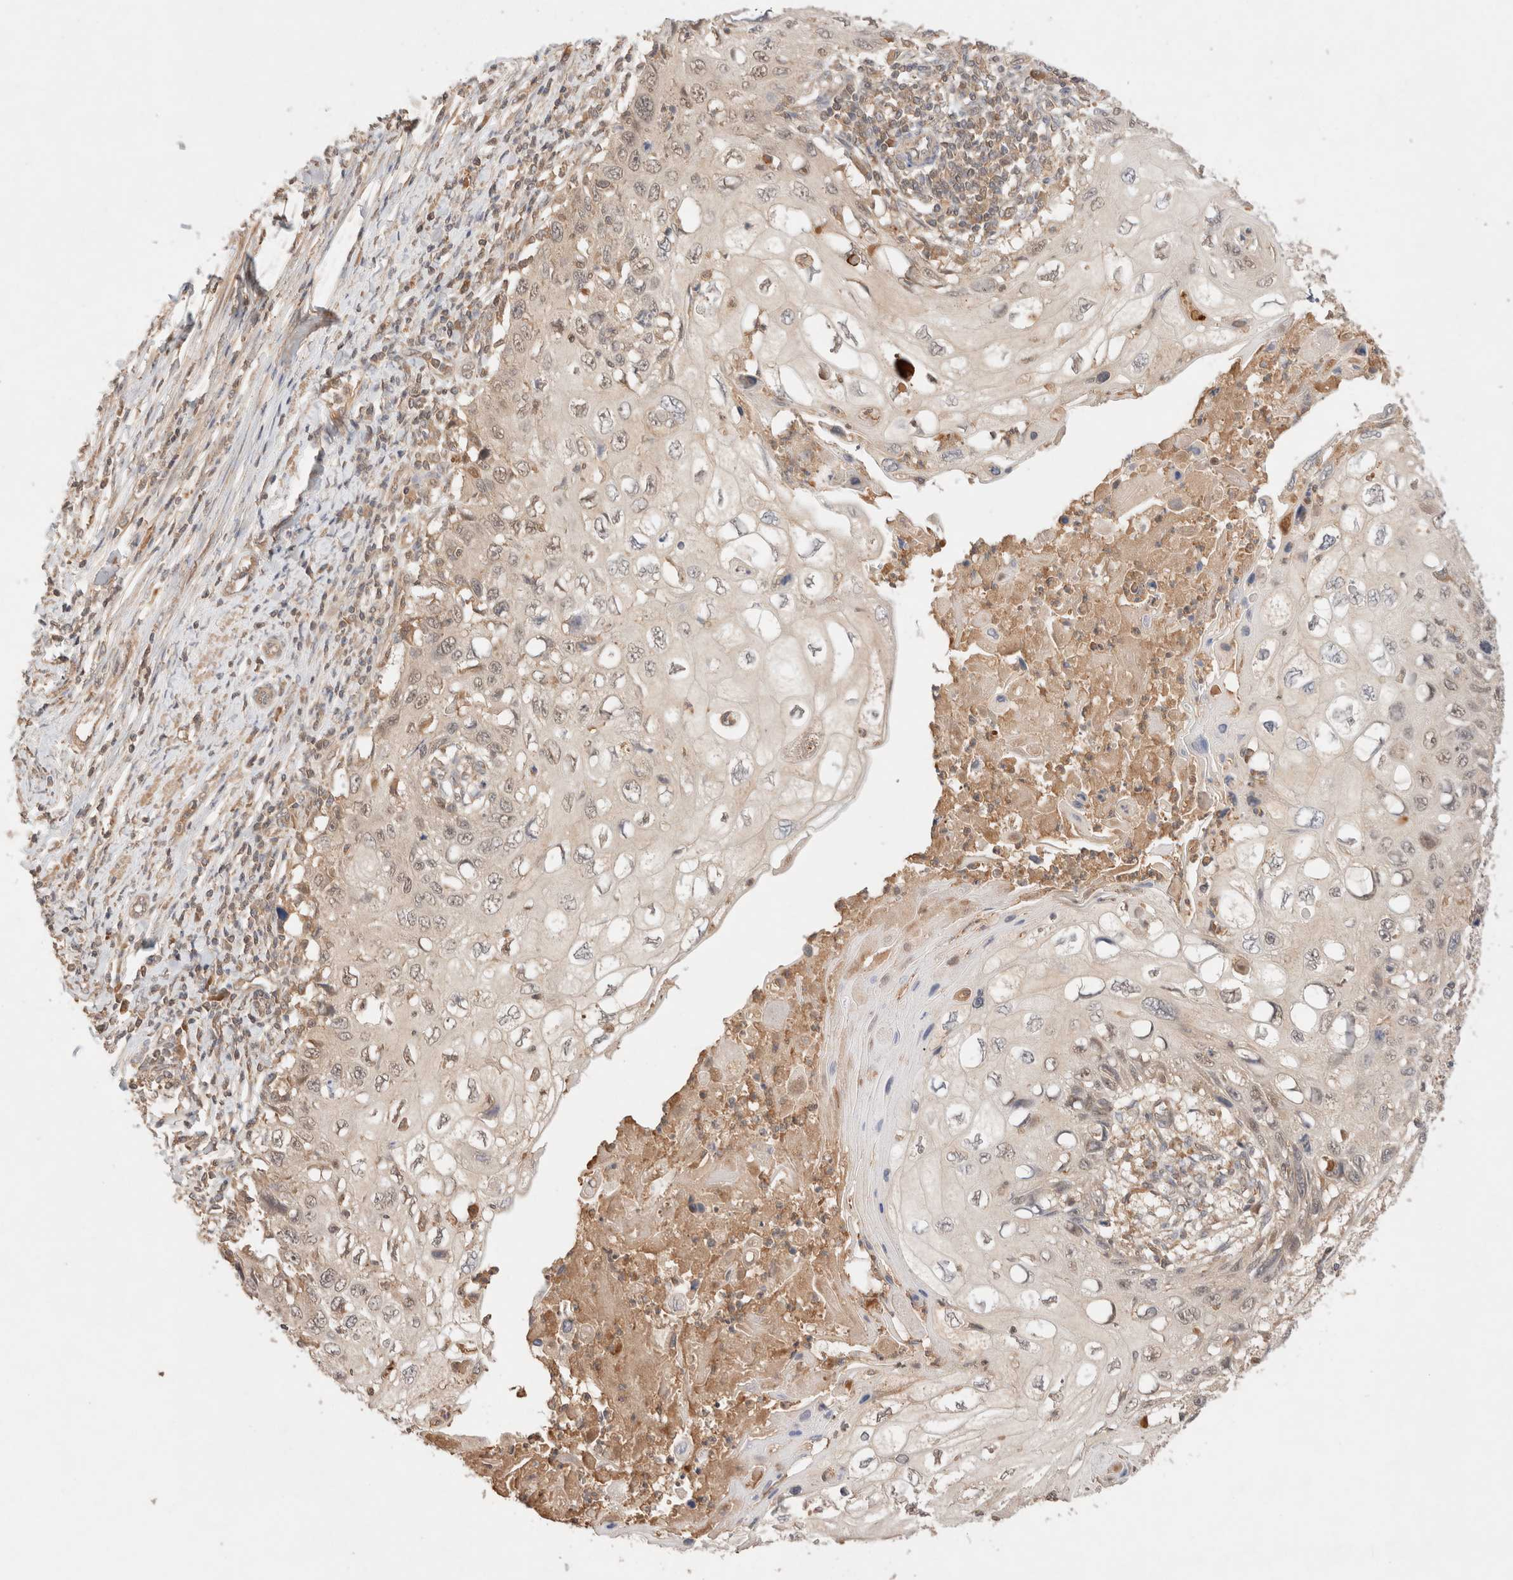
{"staining": {"intensity": "negative", "quantity": "none", "location": "none"}, "tissue": "cervical cancer", "cell_type": "Tumor cells", "image_type": "cancer", "snomed": [{"axis": "morphology", "description": "Squamous cell carcinoma, NOS"}, {"axis": "topography", "description": "Cervix"}], "caption": "The immunohistochemistry (IHC) histopathology image has no significant staining in tumor cells of cervical cancer tissue.", "gene": "CARNMT1", "patient": {"sex": "female", "age": 70}}